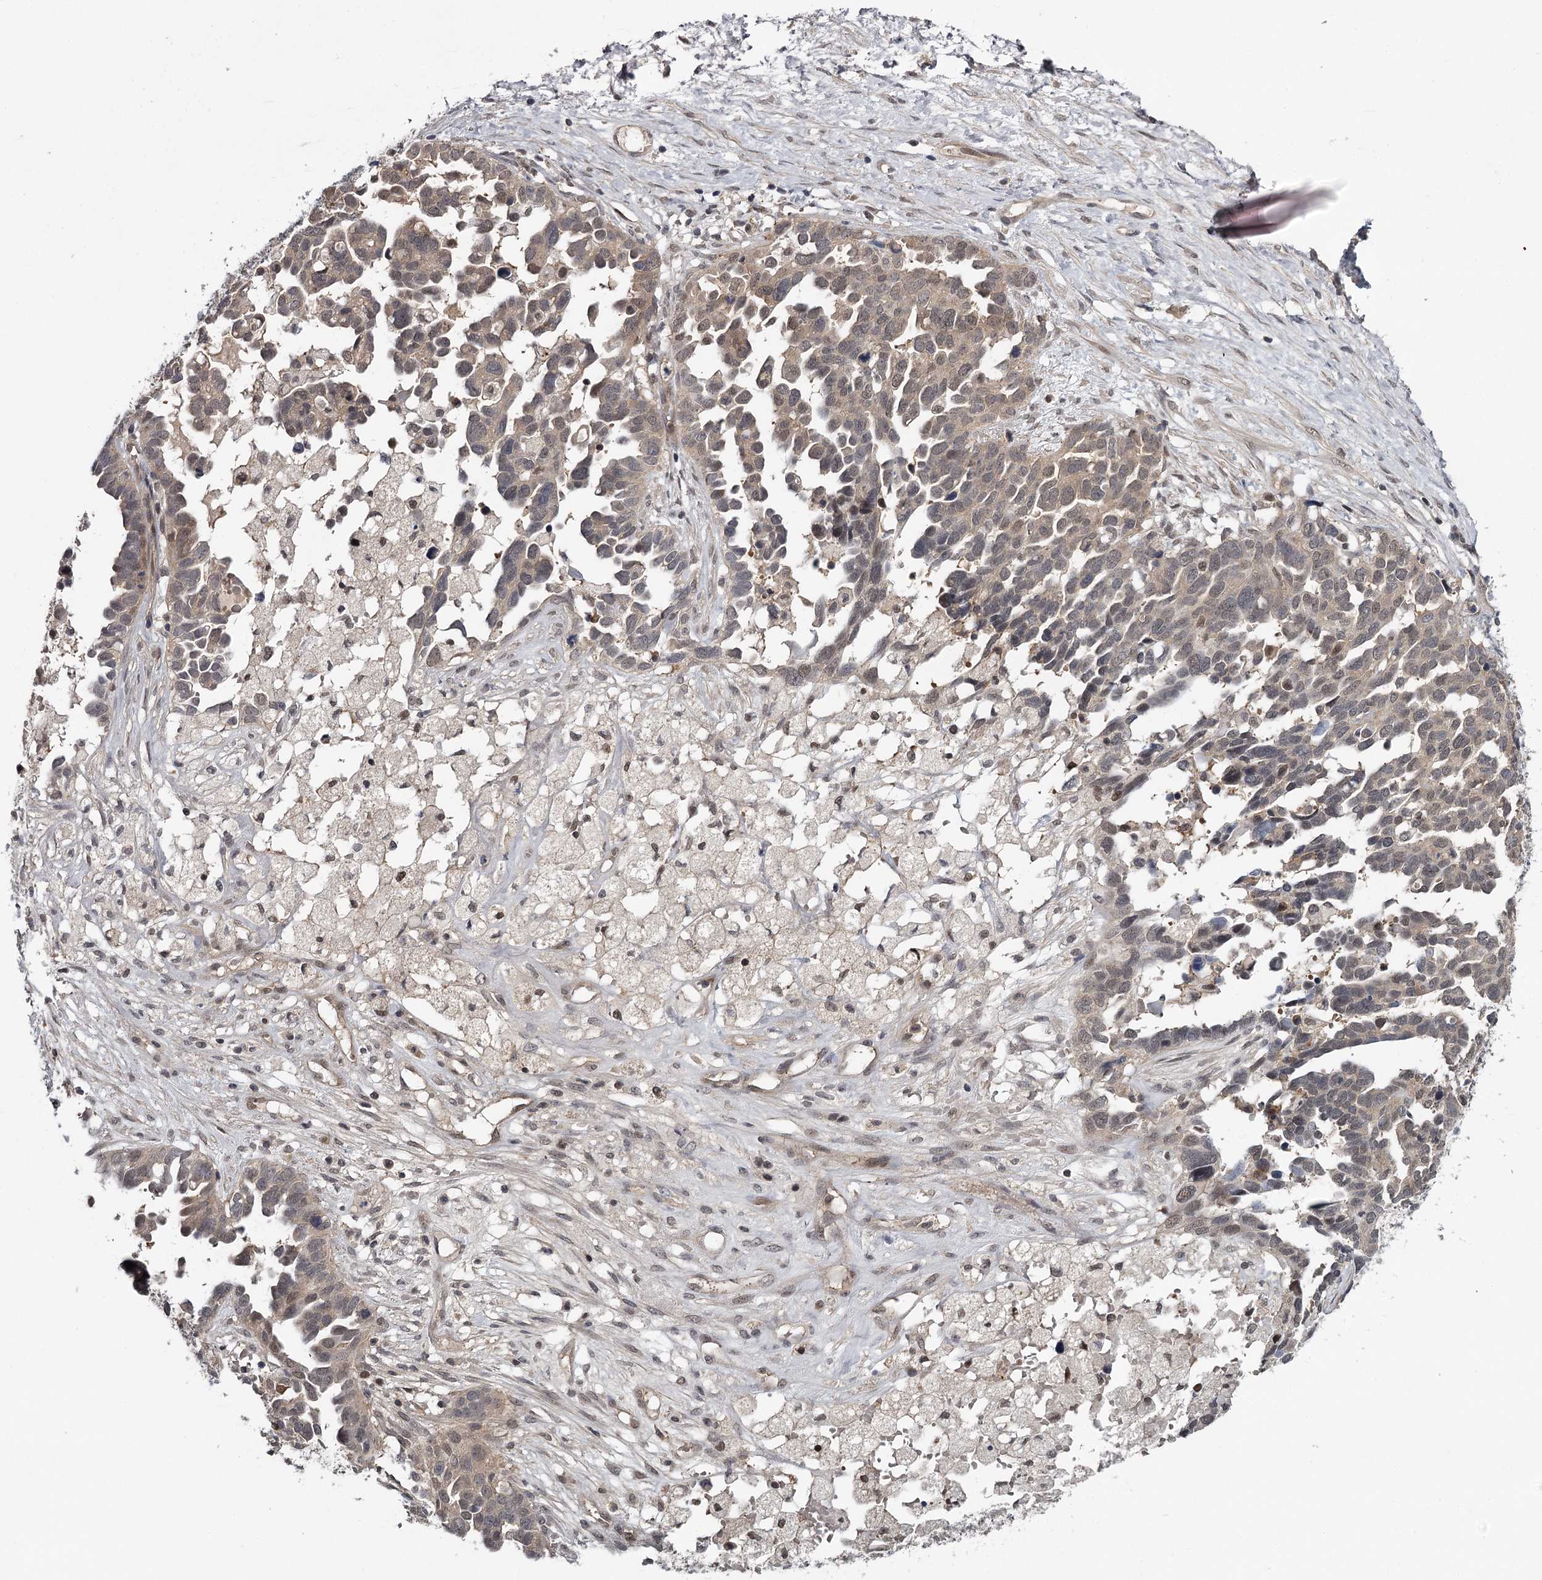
{"staining": {"intensity": "weak", "quantity": "<25%", "location": "cytoplasmic/membranous,nuclear"}, "tissue": "ovarian cancer", "cell_type": "Tumor cells", "image_type": "cancer", "snomed": [{"axis": "morphology", "description": "Cystadenocarcinoma, serous, NOS"}, {"axis": "topography", "description": "Ovary"}], "caption": "IHC image of ovarian cancer (serous cystadenocarcinoma) stained for a protein (brown), which displays no expression in tumor cells.", "gene": "GTSF1", "patient": {"sex": "female", "age": 54}}